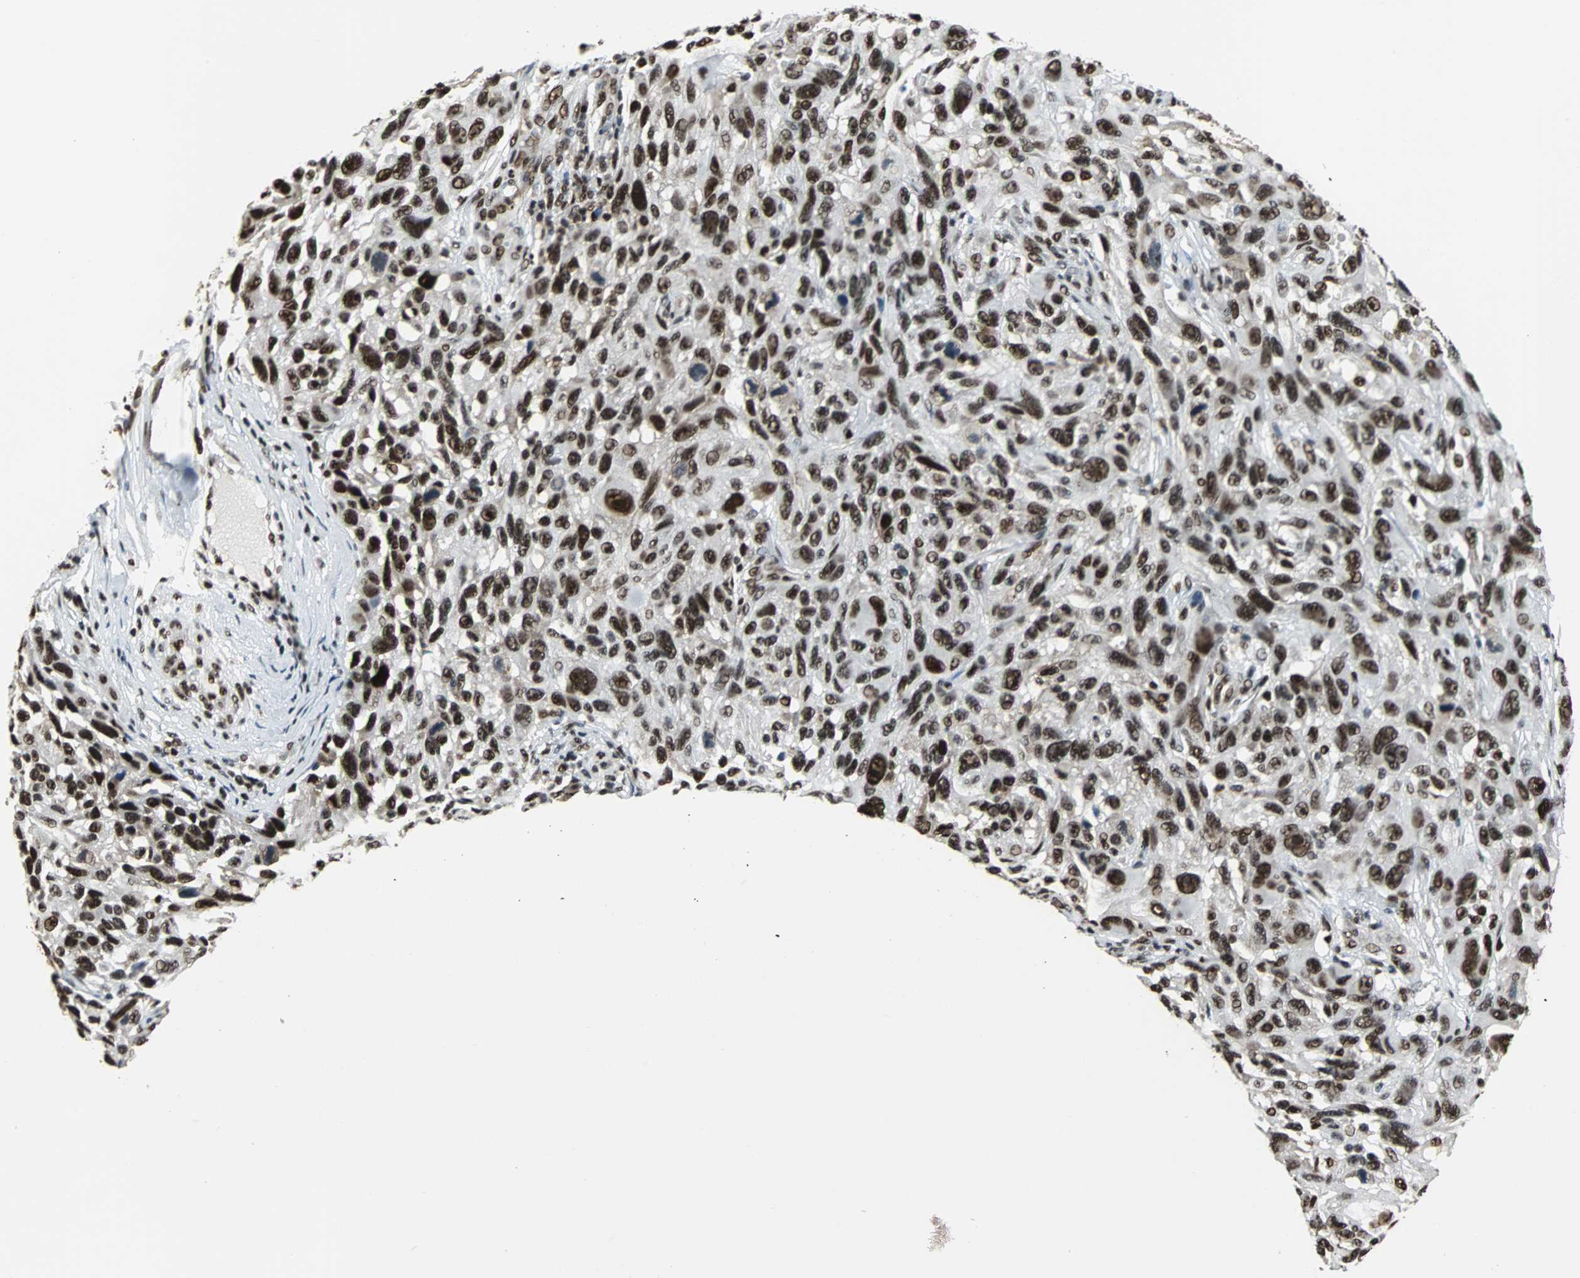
{"staining": {"intensity": "strong", "quantity": ">75%", "location": "nuclear"}, "tissue": "melanoma", "cell_type": "Tumor cells", "image_type": "cancer", "snomed": [{"axis": "morphology", "description": "Malignant melanoma, NOS"}, {"axis": "topography", "description": "Skin"}], "caption": "IHC (DAB) staining of melanoma demonstrates strong nuclear protein staining in about >75% of tumor cells.", "gene": "XRCC4", "patient": {"sex": "male", "age": 53}}